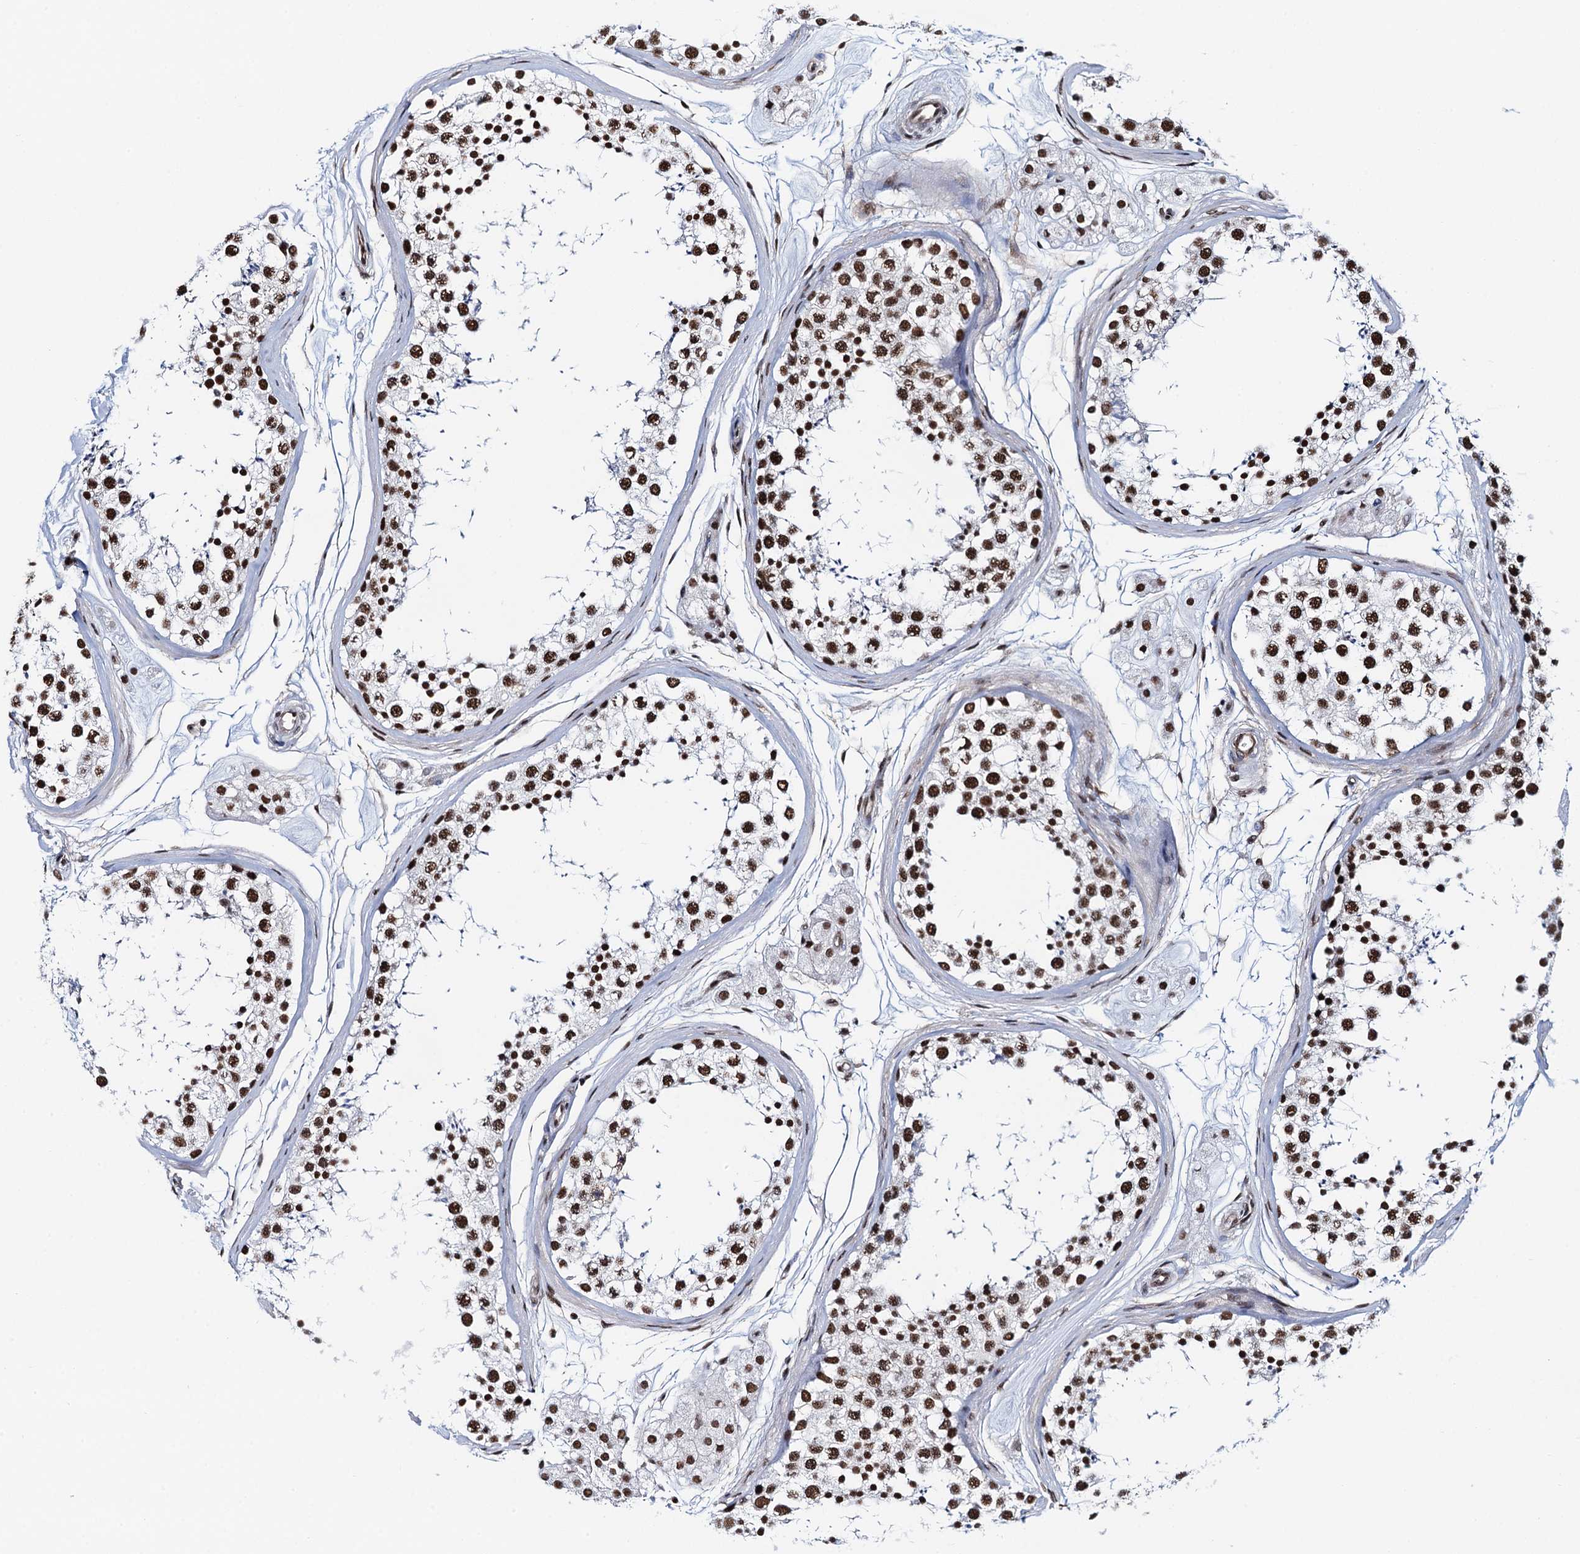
{"staining": {"intensity": "strong", "quantity": ">75%", "location": "nuclear"}, "tissue": "testis", "cell_type": "Cells in seminiferous ducts", "image_type": "normal", "snomed": [{"axis": "morphology", "description": "Normal tissue, NOS"}, {"axis": "topography", "description": "Testis"}], "caption": "Immunohistochemistry (IHC) staining of unremarkable testis, which displays high levels of strong nuclear staining in approximately >75% of cells in seminiferous ducts indicating strong nuclear protein staining. The staining was performed using DAB (brown) for protein detection and nuclei were counterstained in hematoxylin (blue).", "gene": "ZNF609", "patient": {"sex": "male", "age": 56}}